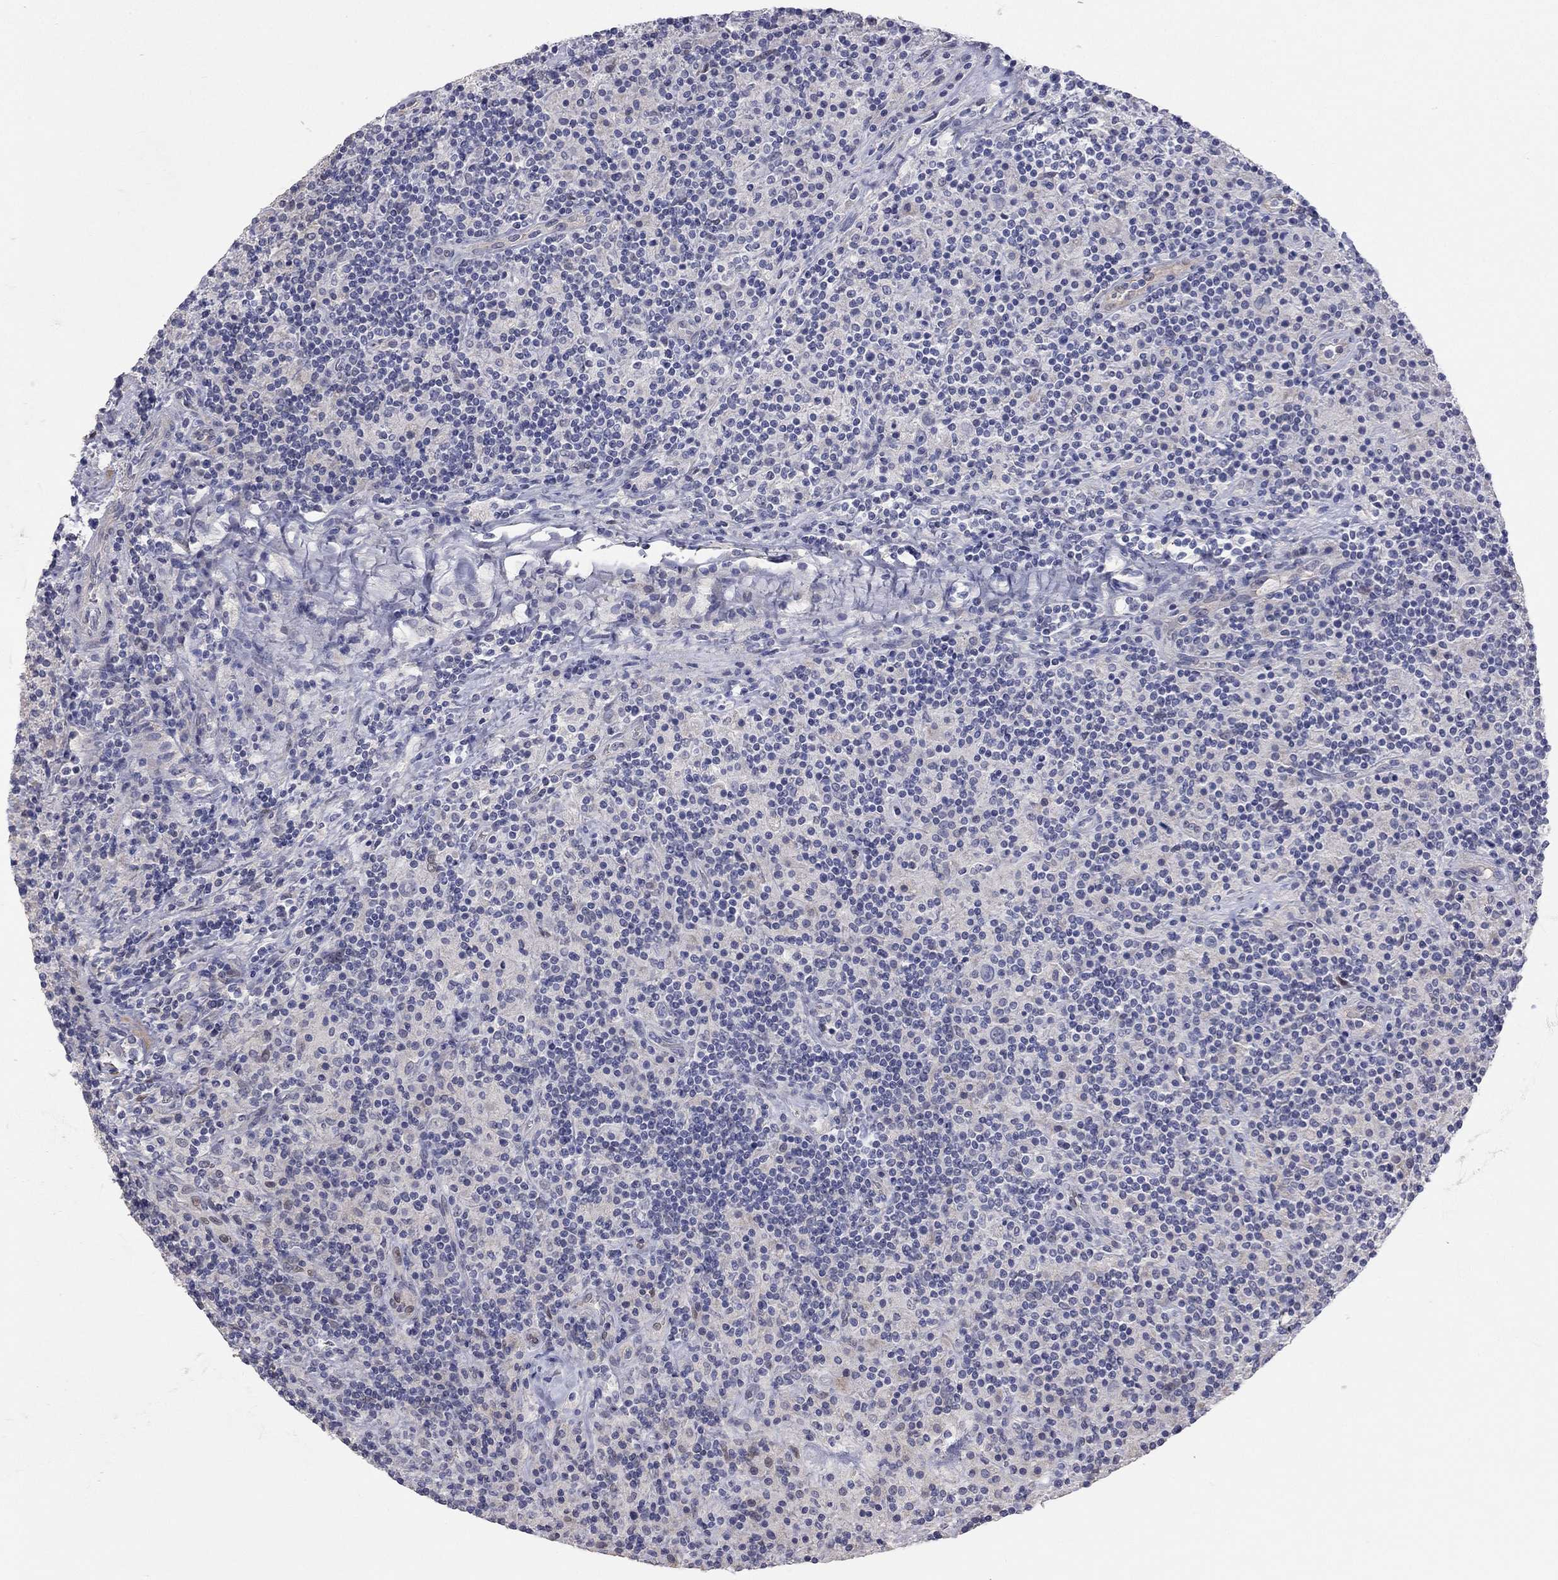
{"staining": {"intensity": "negative", "quantity": "none", "location": "none"}, "tissue": "lymphoma", "cell_type": "Tumor cells", "image_type": "cancer", "snomed": [{"axis": "morphology", "description": "Hodgkin's disease, NOS"}, {"axis": "topography", "description": "Lymph node"}], "caption": "Immunohistochemistry photomicrograph of neoplastic tissue: human lymphoma stained with DAB demonstrates no significant protein positivity in tumor cells. (Brightfield microscopy of DAB immunohistochemistry at high magnification).", "gene": "PAPSS2", "patient": {"sex": "male", "age": 70}}